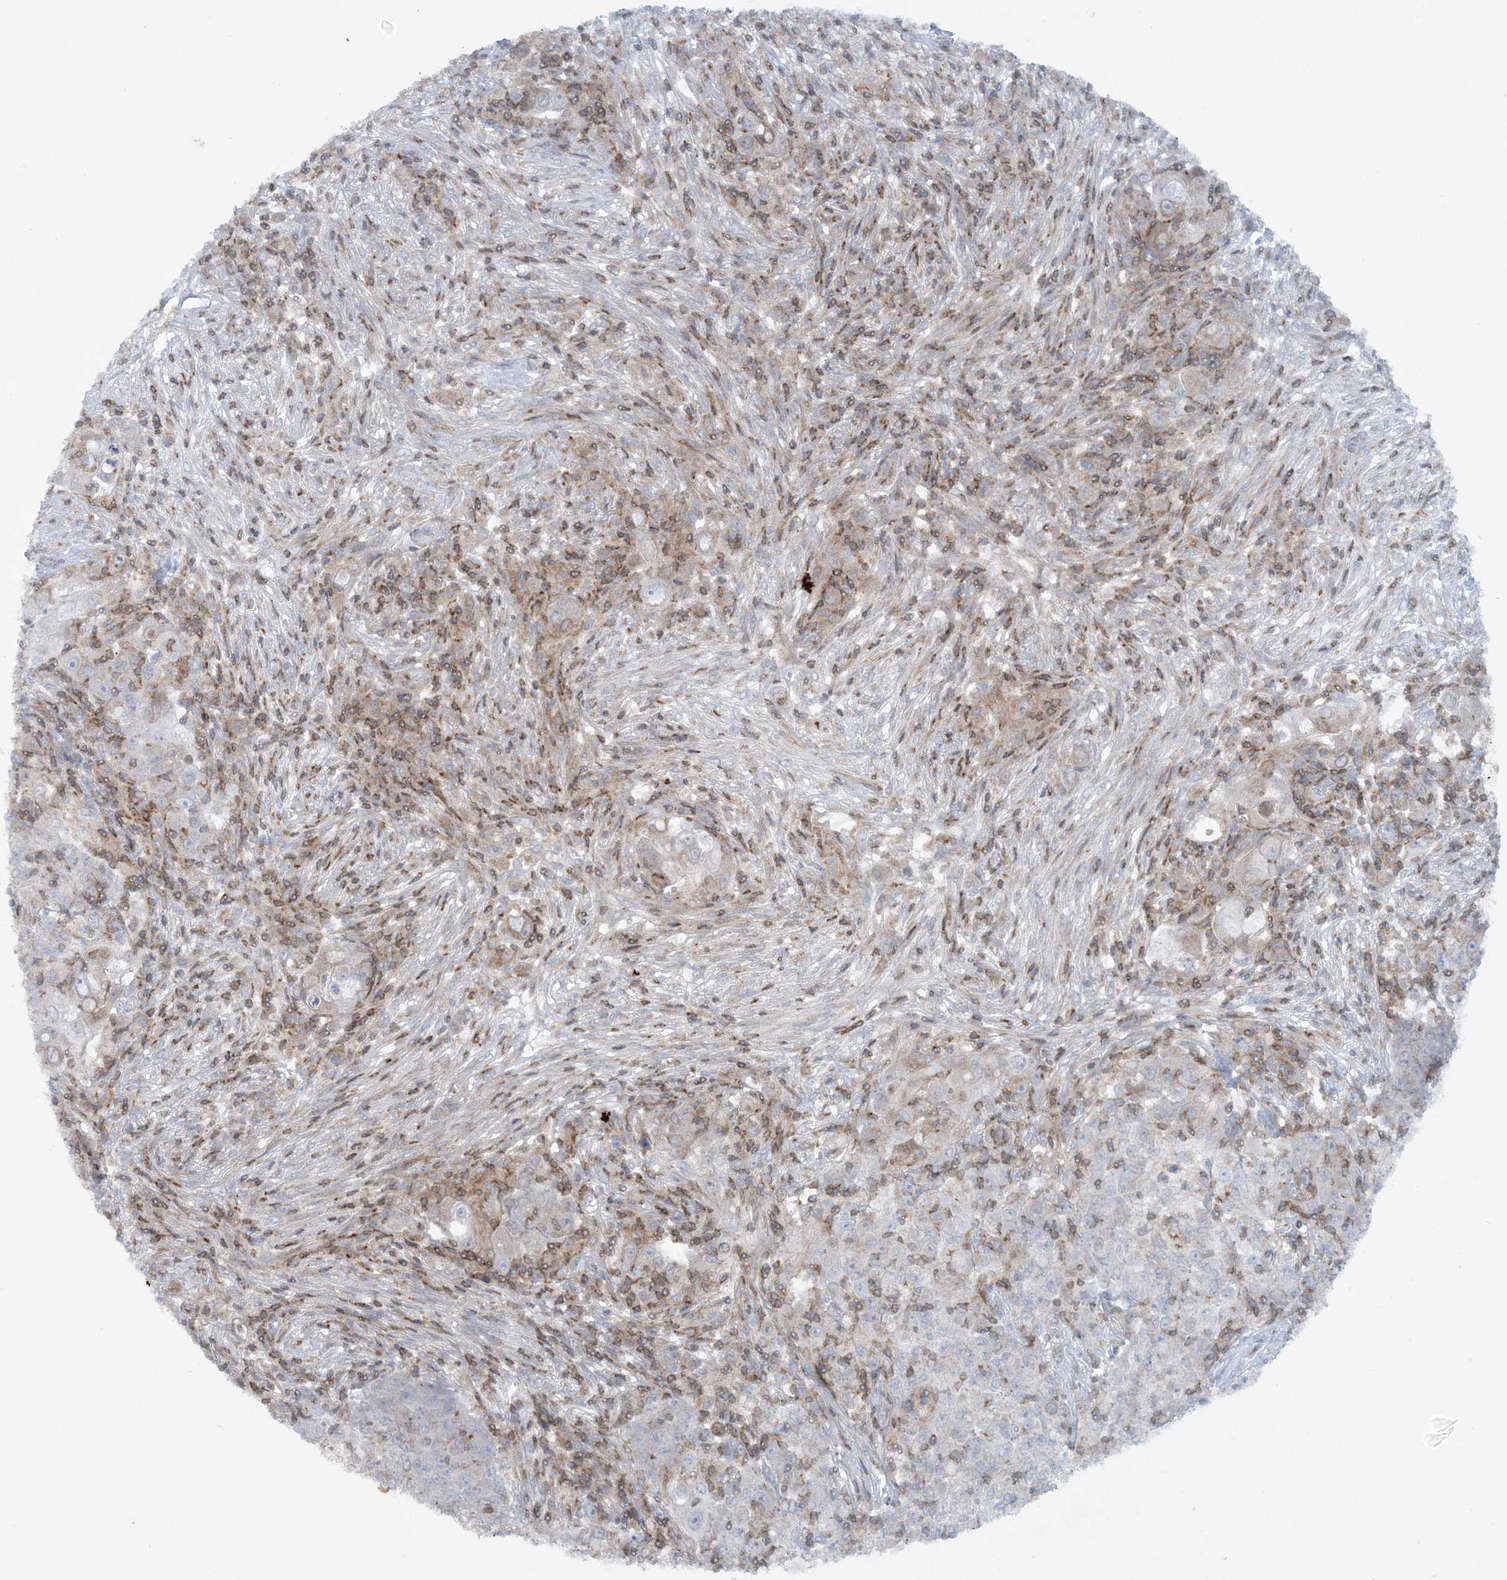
{"staining": {"intensity": "moderate", "quantity": "<25%", "location": "cytoplasmic/membranous"}, "tissue": "ovarian cancer", "cell_type": "Tumor cells", "image_type": "cancer", "snomed": [{"axis": "morphology", "description": "Carcinoma, endometroid"}, {"axis": "topography", "description": "Ovary"}], "caption": "Immunohistochemistry image of neoplastic tissue: ovarian endometroid carcinoma stained using immunohistochemistry demonstrates low levels of moderate protein expression localized specifically in the cytoplasmic/membranous of tumor cells, appearing as a cytoplasmic/membranous brown color.", "gene": "ARHGAP30", "patient": {"sex": "female", "age": 42}}